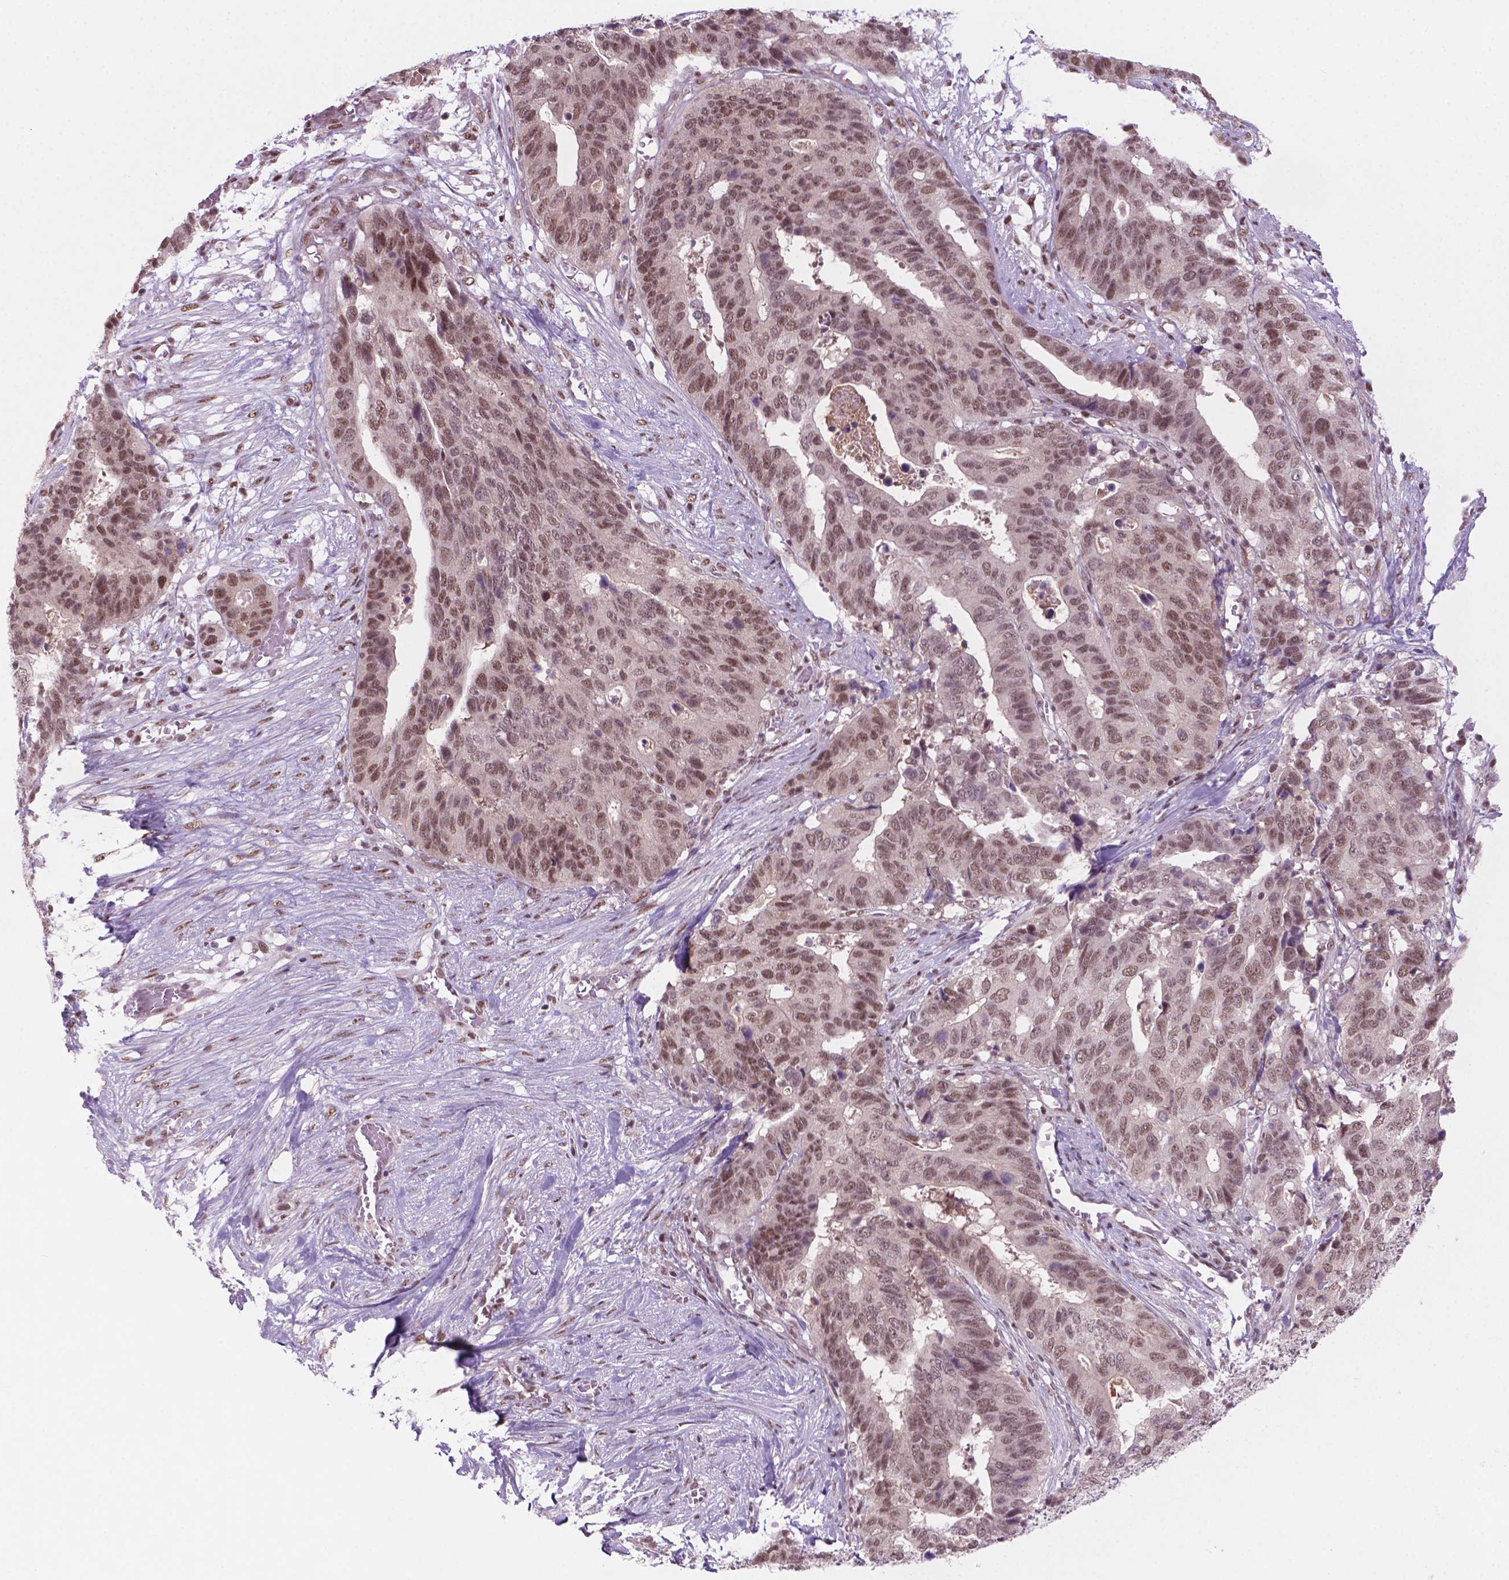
{"staining": {"intensity": "moderate", "quantity": ">75%", "location": "nuclear"}, "tissue": "stomach cancer", "cell_type": "Tumor cells", "image_type": "cancer", "snomed": [{"axis": "morphology", "description": "Adenocarcinoma, NOS"}, {"axis": "topography", "description": "Stomach, upper"}], "caption": "Protein analysis of stomach cancer (adenocarcinoma) tissue displays moderate nuclear staining in about >75% of tumor cells. Immunohistochemistry (ihc) stains the protein in brown and the nuclei are stained blue.", "gene": "PHAX", "patient": {"sex": "female", "age": 67}}